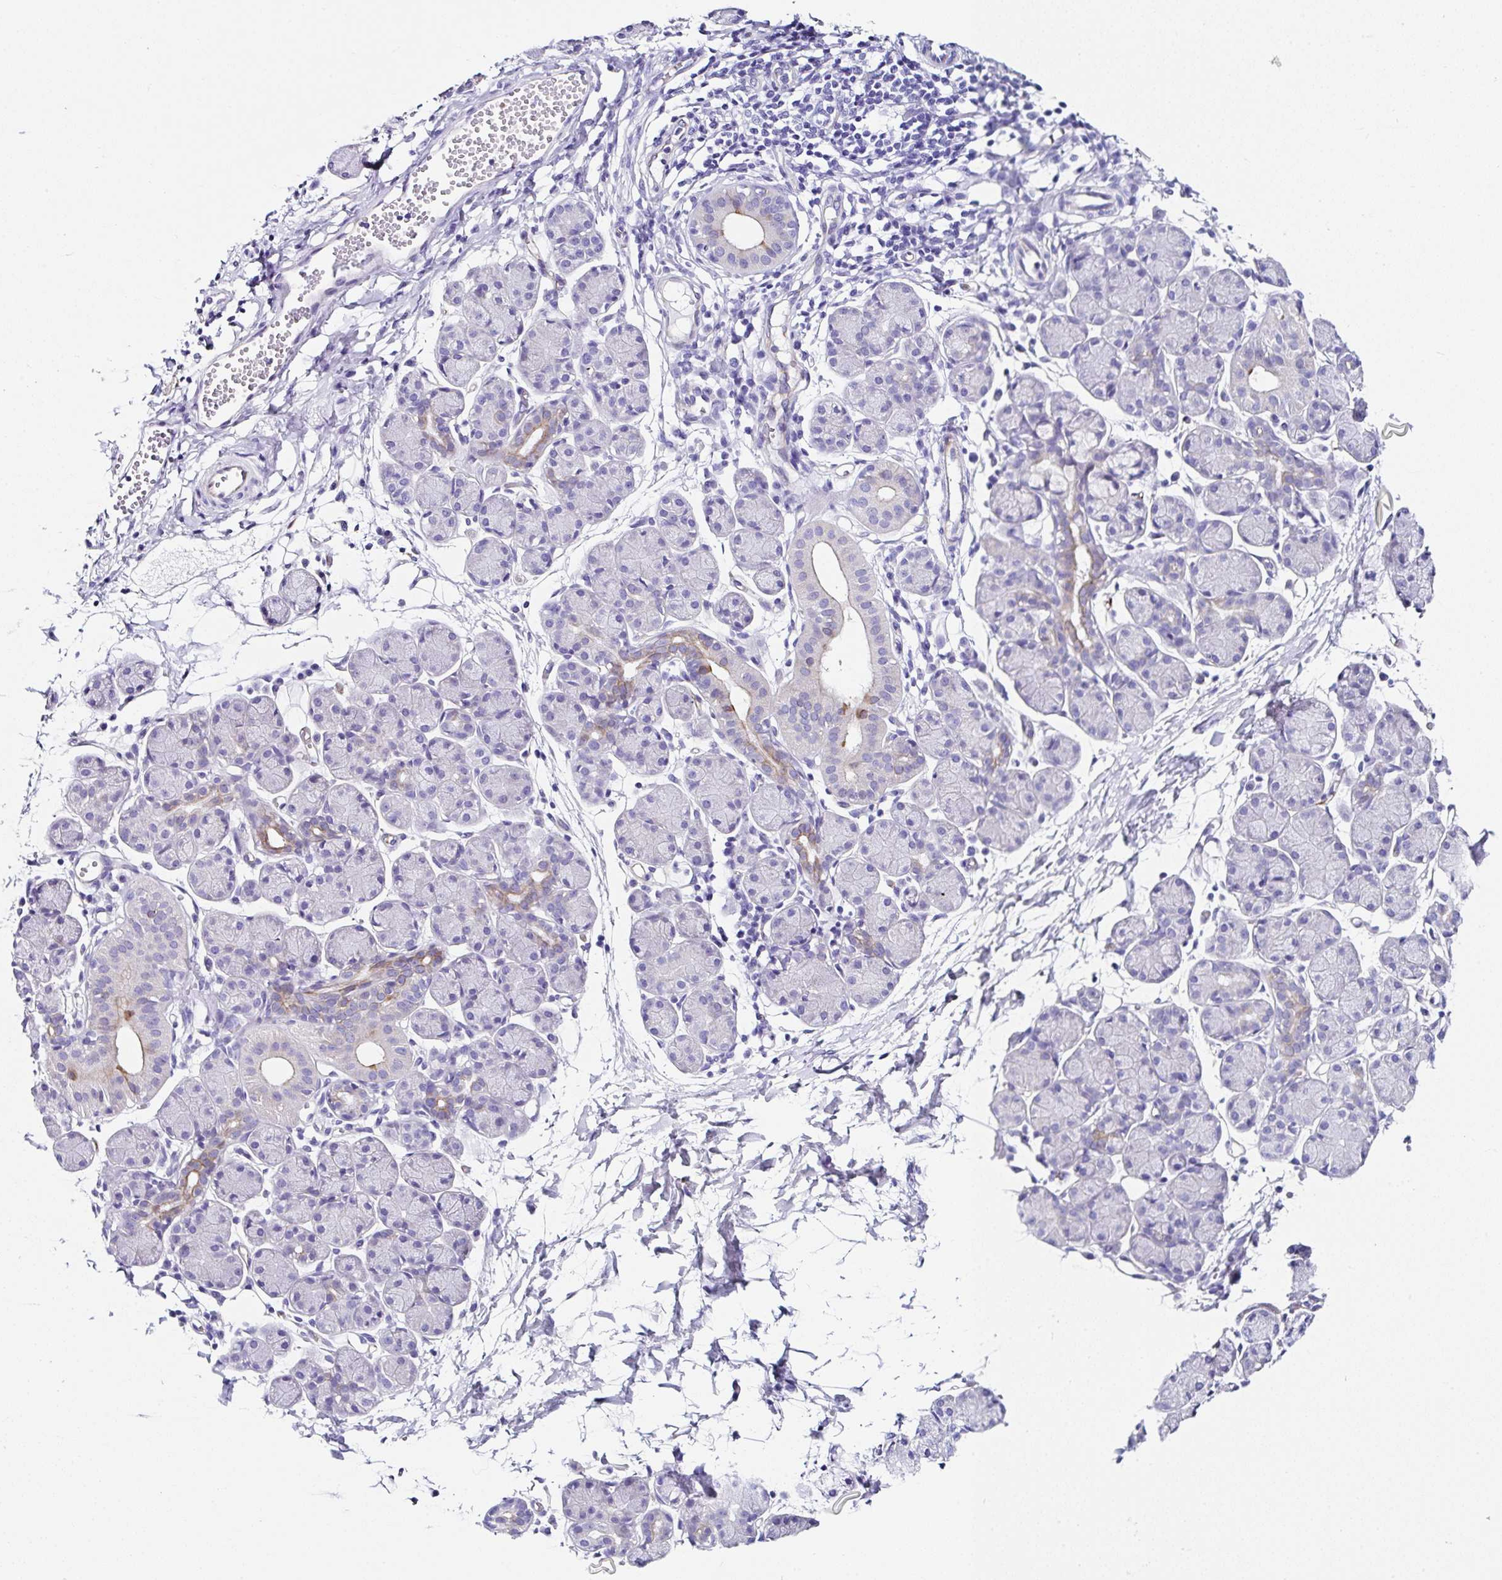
{"staining": {"intensity": "moderate", "quantity": "<25%", "location": "cytoplasmic/membranous"}, "tissue": "salivary gland", "cell_type": "Glandular cells", "image_type": "normal", "snomed": [{"axis": "morphology", "description": "Normal tissue, NOS"}, {"axis": "morphology", "description": "Inflammation, NOS"}, {"axis": "topography", "description": "Lymph node"}, {"axis": "topography", "description": "Salivary gland"}], "caption": "Immunohistochemistry (IHC) (DAB (3,3'-diaminobenzidine)) staining of benign human salivary gland displays moderate cytoplasmic/membranous protein staining in approximately <25% of glandular cells.", "gene": "TMPRSS11E", "patient": {"sex": "male", "age": 3}}